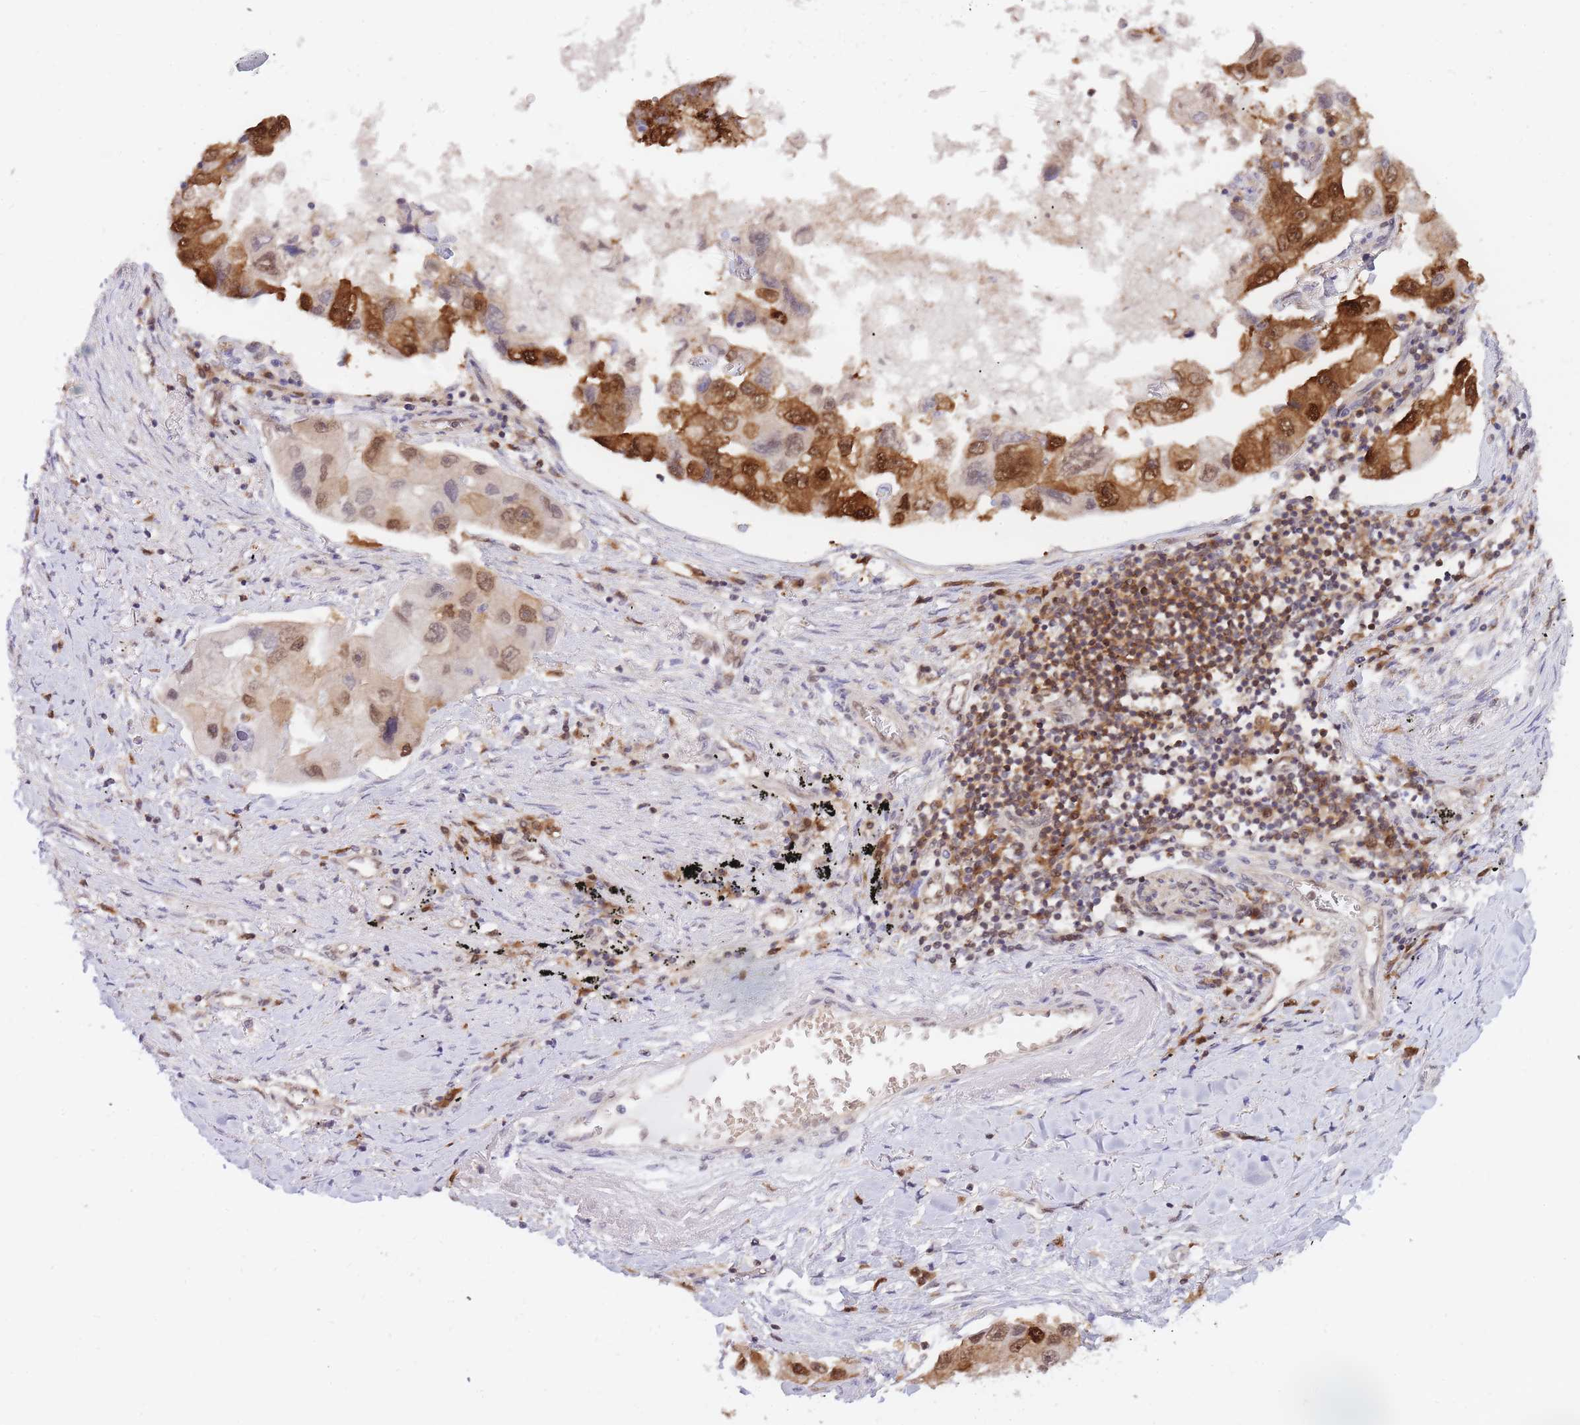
{"staining": {"intensity": "strong", "quantity": "<25%", "location": "cytoplasmic/membranous,nuclear"}, "tissue": "lung cancer", "cell_type": "Tumor cells", "image_type": "cancer", "snomed": [{"axis": "morphology", "description": "Adenocarcinoma, NOS"}, {"axis": "topography", "description": "Lung"}], "caption": "DAB (3,3'-diaminobenzidine) immunohistochemical staining of human lung cancer (adenocarcinoma) exhibits strong cytoplasmic/membranous and nuclear protein staining in about <25% of tumor cells.", "gene": "NSFL1C", "patient": {"sex": "female", "age": 54}}